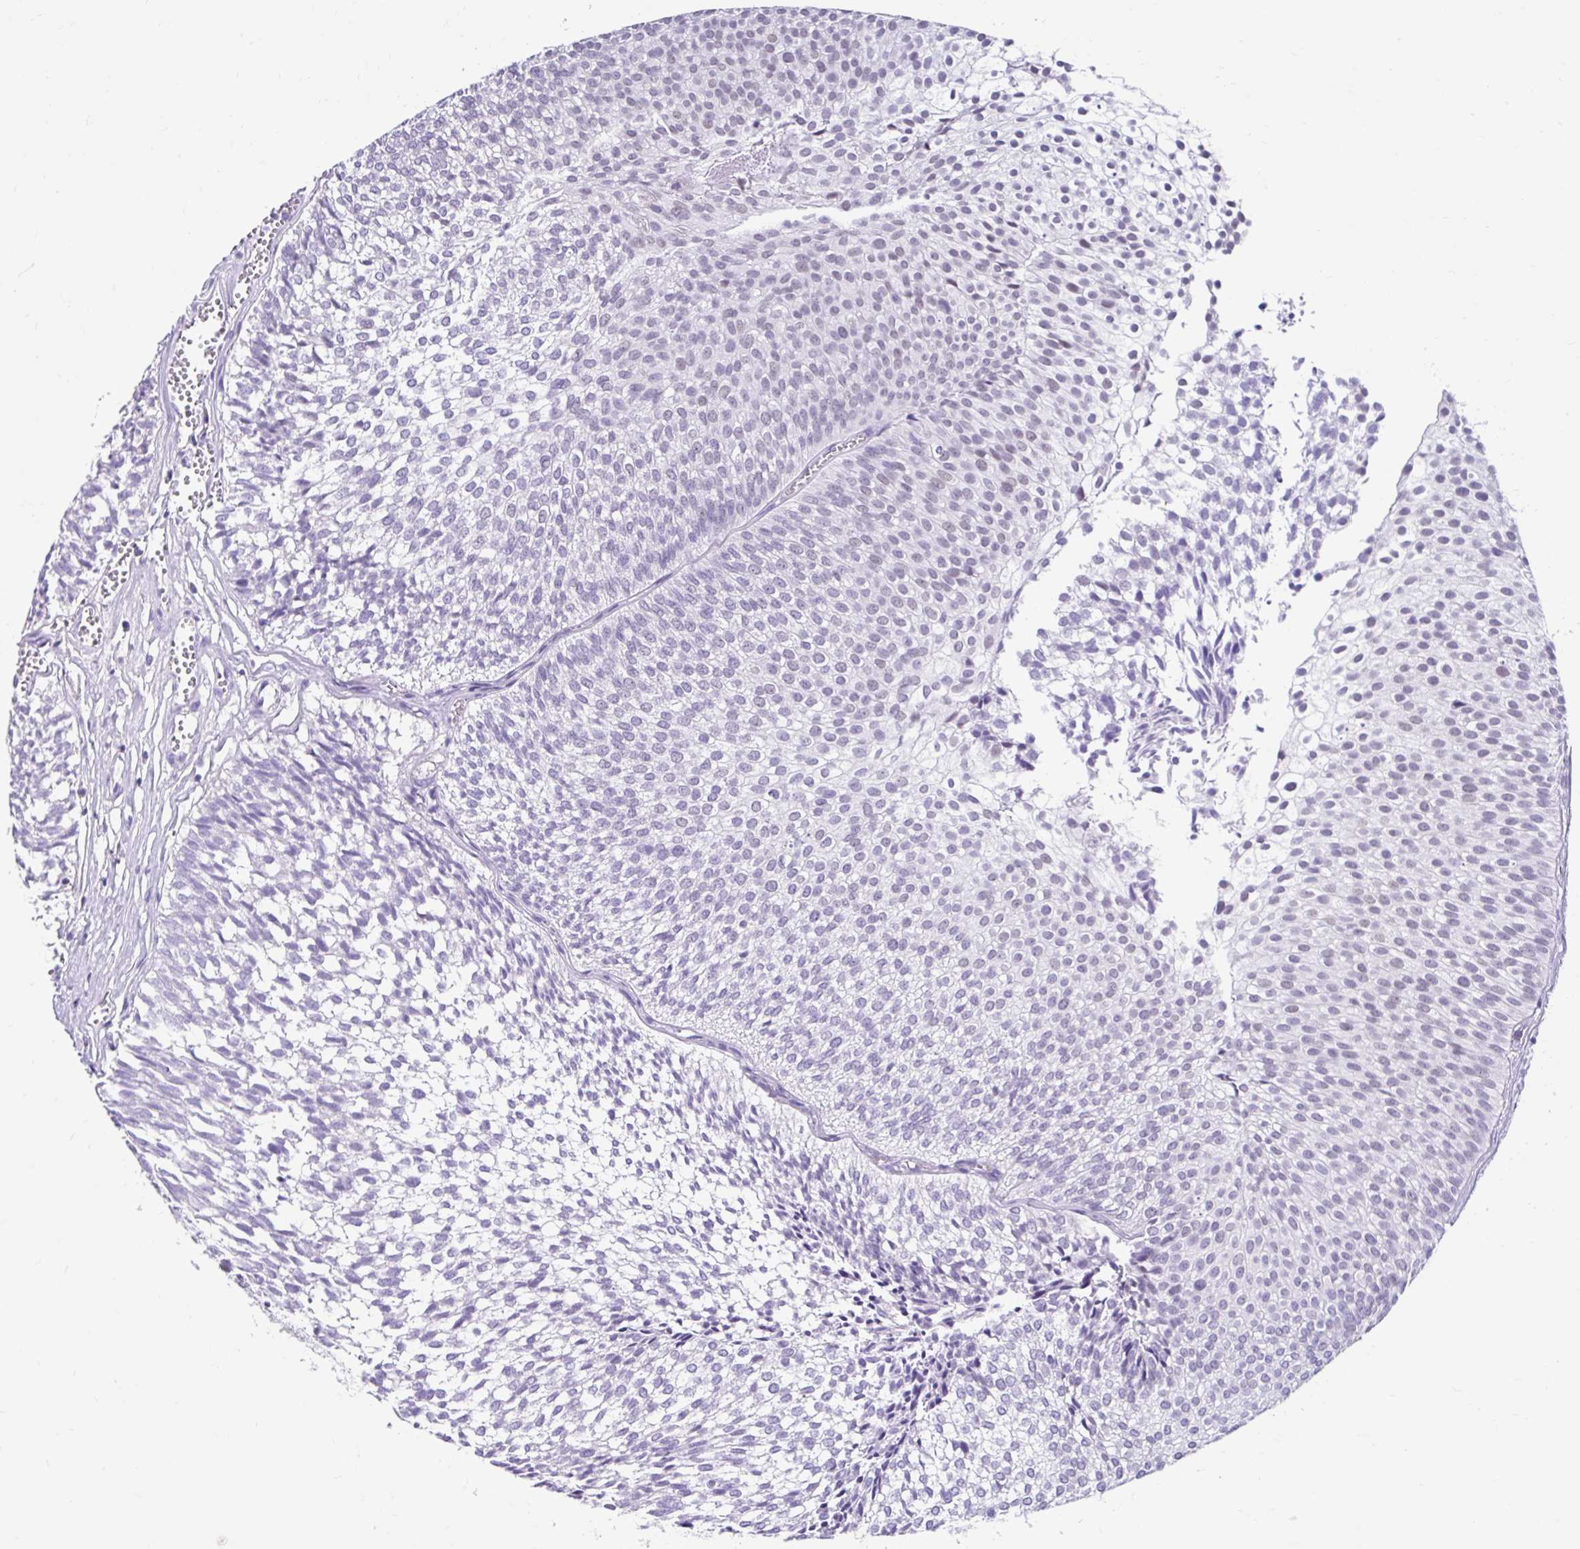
{"staining": {"intensity": "negative", "quantity": "none", "location": "none"}, "tissue": "urothelial cancer", "cell_type": "Tumor cells", "image_type": "cancer", "snomed": [{"axis": "morphology", "description": "Urothelial carcinoma, Low grade"}, {"axis": "topography", "description": "Urinary bladder"}], "caption": "Immunohistochemistry (IHC) micrograph of neoplastic tissue: low-grade urothelial carcinoma stained with DAB displays no significant protein expression in tumor cells.", "gene": "DCAF17", "patient": {"sex": "male", "age": 91}}